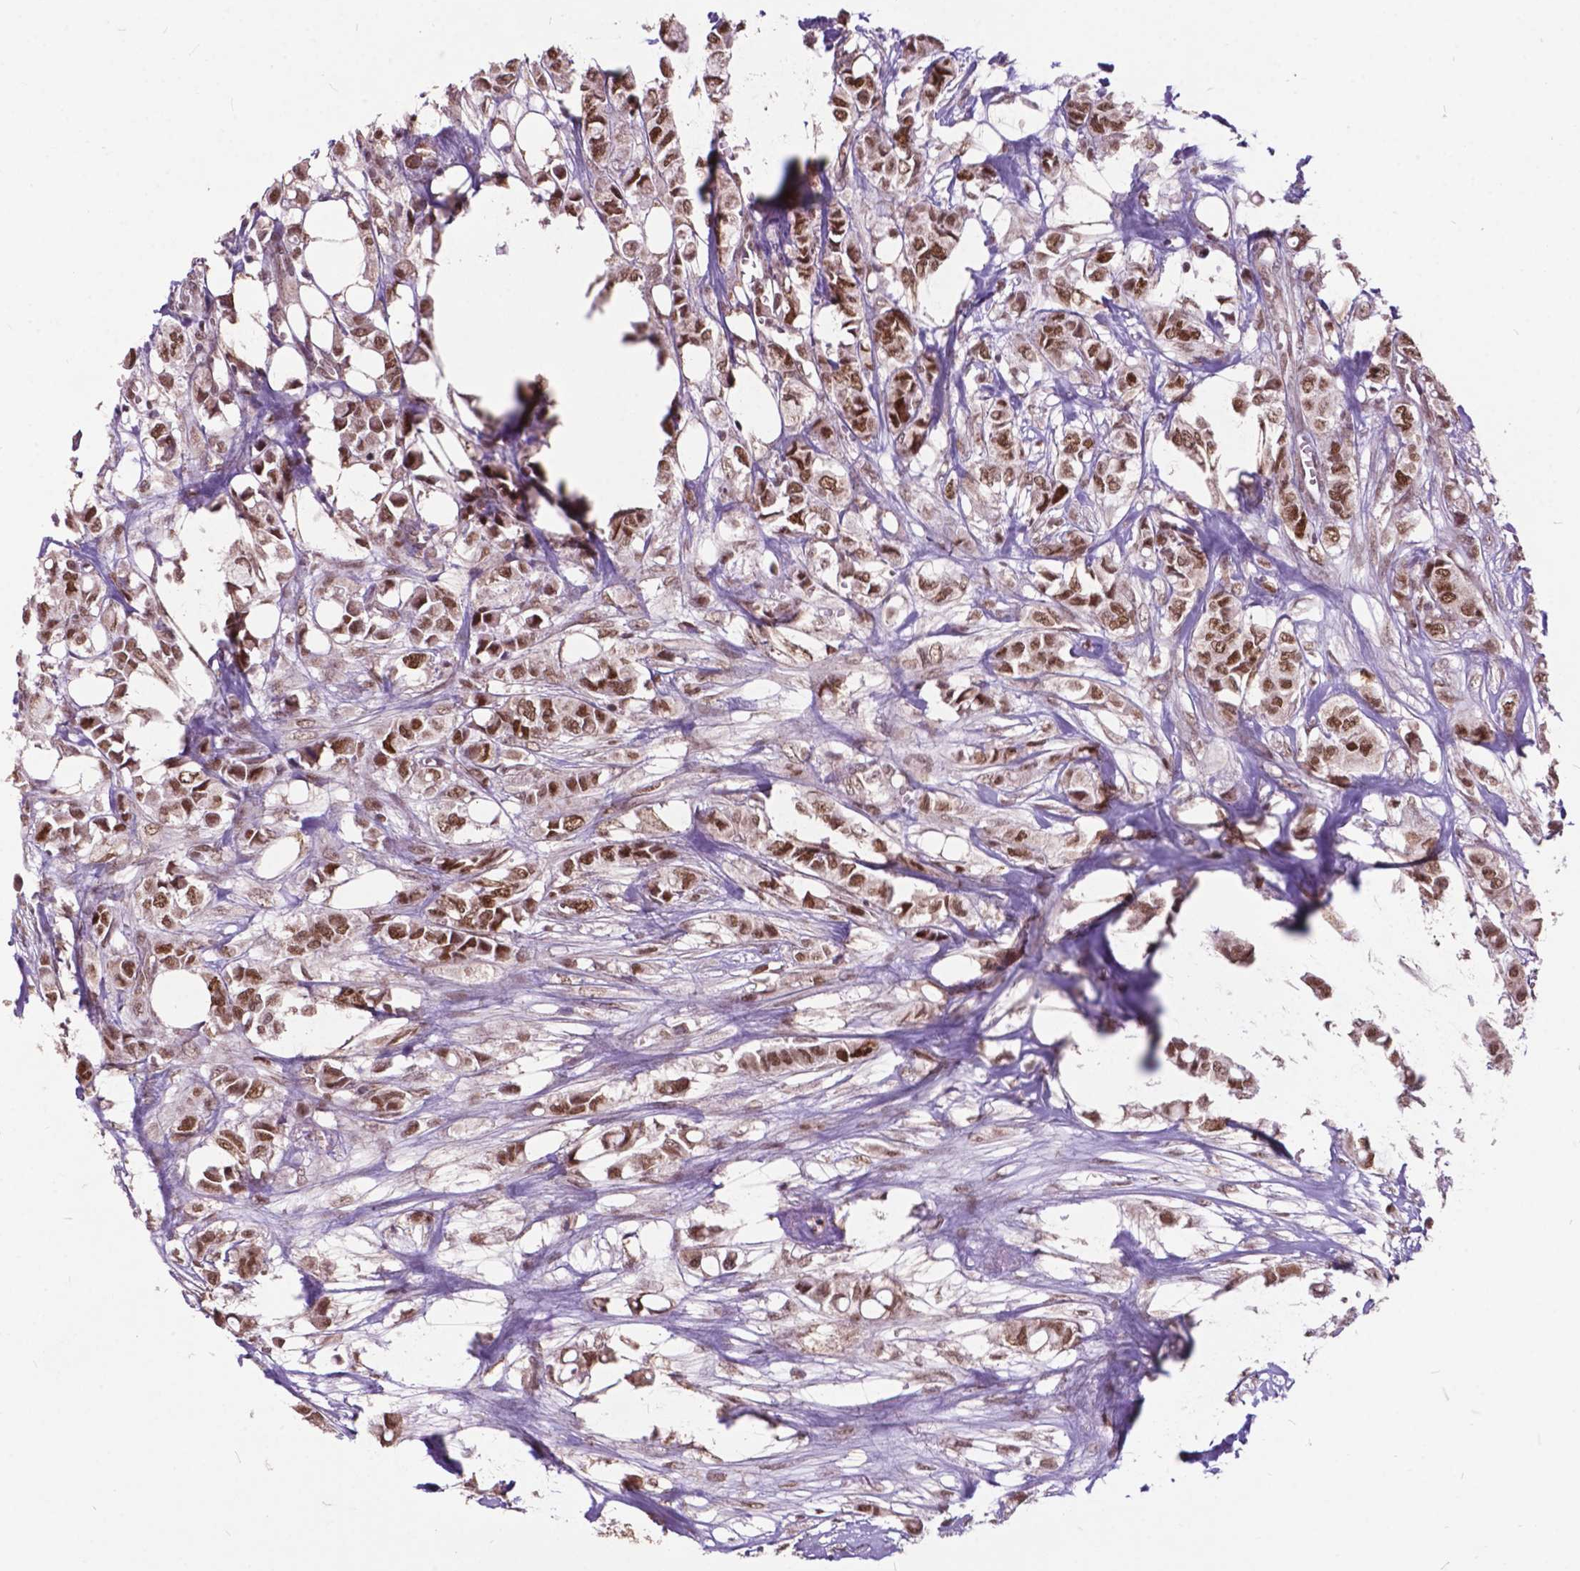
{"staining": {"intensity": "strong", "quantity": ">75%", "location": "cytoplasmic/membranous,nuclear"}, "tissue": "breast cancer", "cell_type": "Tumor cells", "image_type": "cancer", "snomed": [{"axis": "morphology", "description": "Duct carcinoma"}, {"axis": "topography", "description": "Breast"}], "caption": "Protein staining of breast infiltrating ductal carcinoma tissue shows strong cytoplasmic/membranous and nuclear positivity in about >75% of tumor cells.", "gene": "MSH2", "patient": {"sex": "female", "age": 85}}